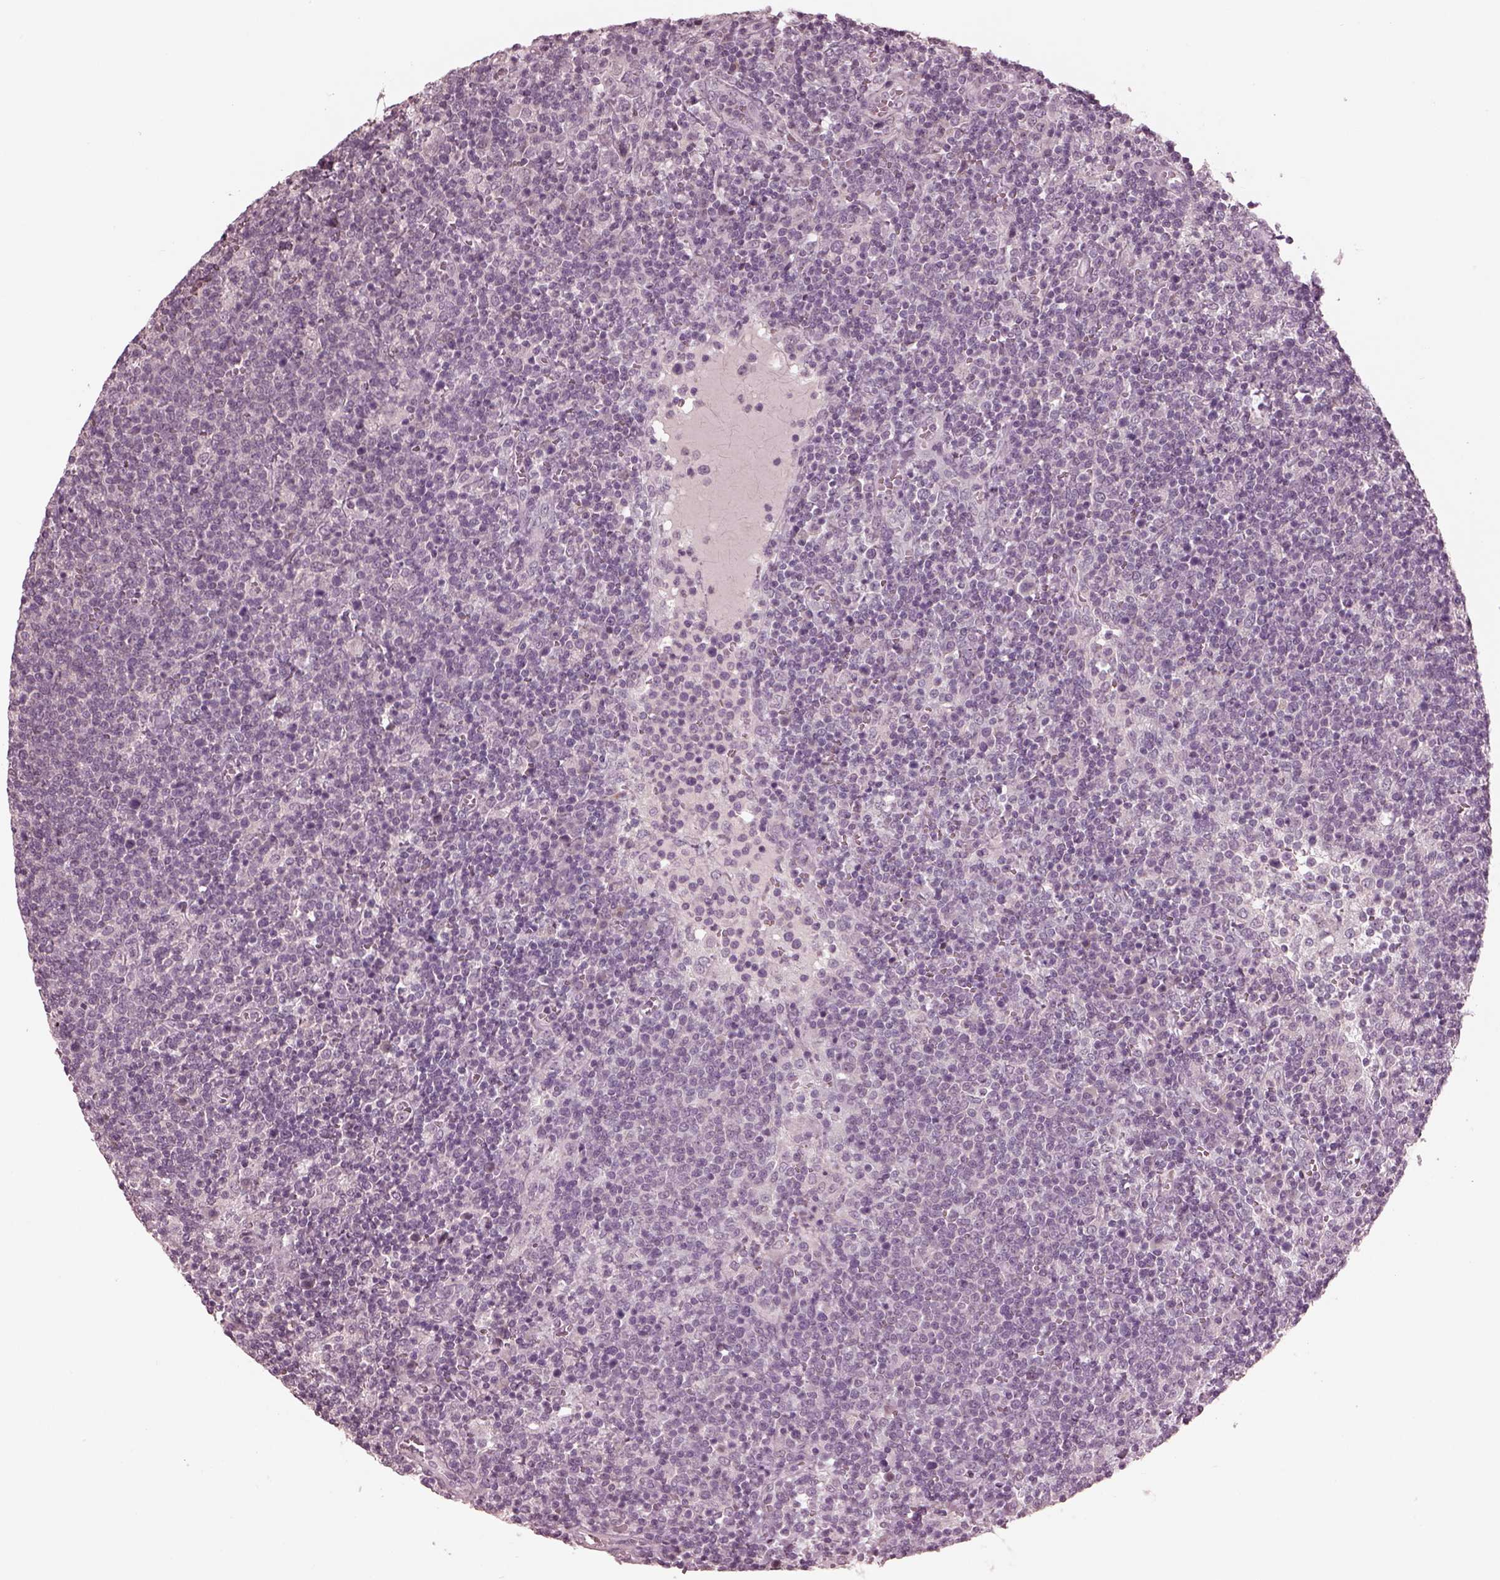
{"staining": {"intensity": "negative", "quantity": "none", "location": "none"}, "tissue": "lymphoma", "cell_type": "Tumor cells", "image_type": "cancer", "snomed": [{"axis": "morphology", "description": "Malignant lymphoma, non-Hodgkin's type, High grade"}, {"axis": "topography", "description": "Lymph node"}], "caption": "Protein analysis of high-grade malignant lymphoma, non-Hodgkin's type displays no significant positivity in tumor cells. (Stains: DAB IHC with hematoxylin counter stain, Microscopy: brightfield microscopy at high magnification).", "gene": "RGS7", "patient": {"sex": "male", "age": 61}}